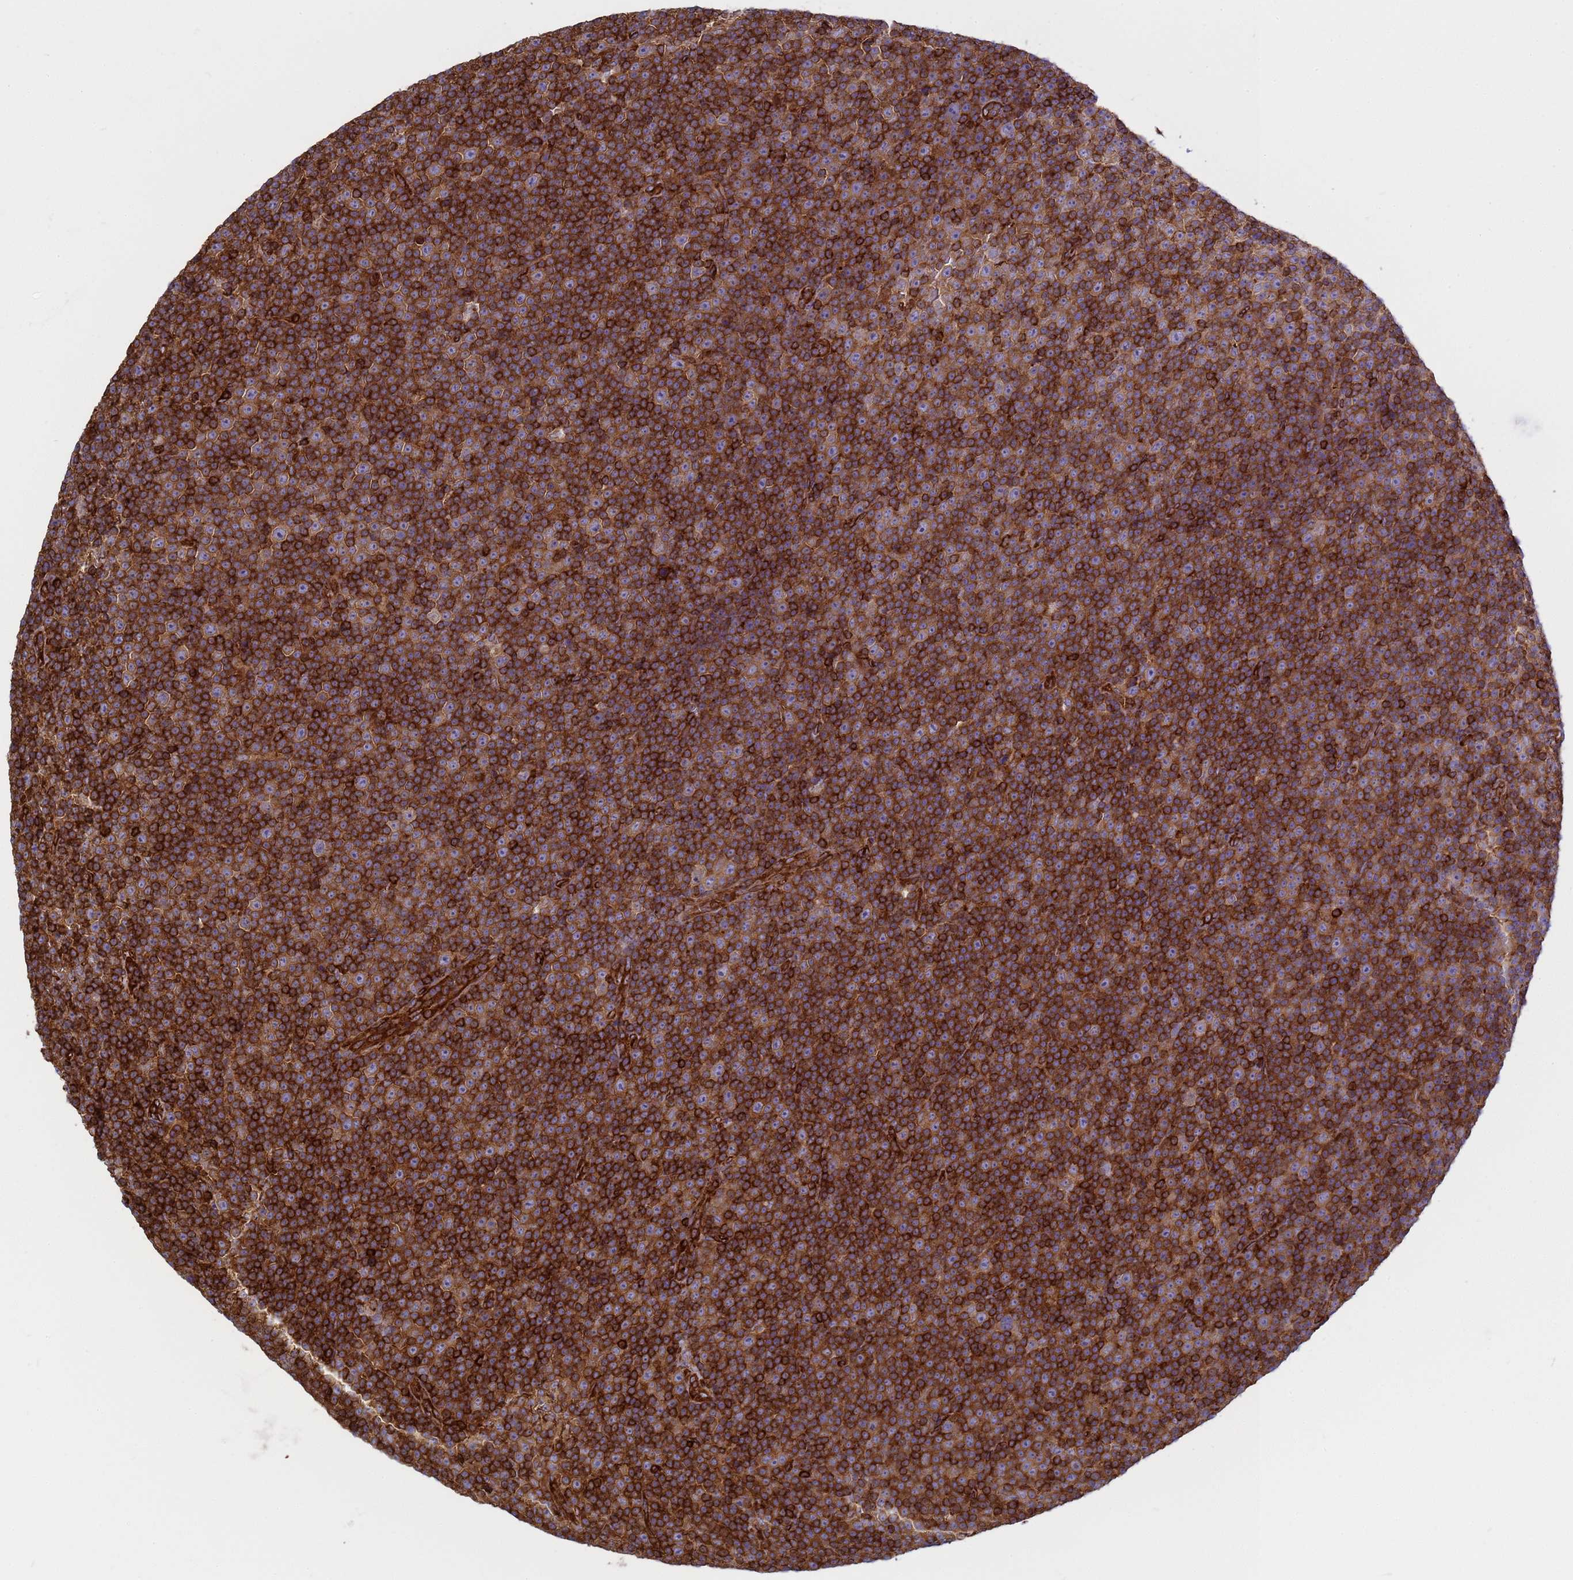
{"staining": {"intensity": "strong", "quantity": ">75%", "location": "cytoplasmic/membranous"}, "tissue": "lymphoma", "cell_type": "Tumor cells", "image_type": "cancer", "snomed": [{"axis": "morphology", "description": "Malignant lymphoma, non-Hodgkin's type, Low grade"}, {"axis": "topography", "description": "Lymph node"}], "caption": "Lymphoma stained with a protein marker displays strong staining in tumor cells.", "gene": "ZBTB8OS", "patient": {"sex": "female", "age": 67}}